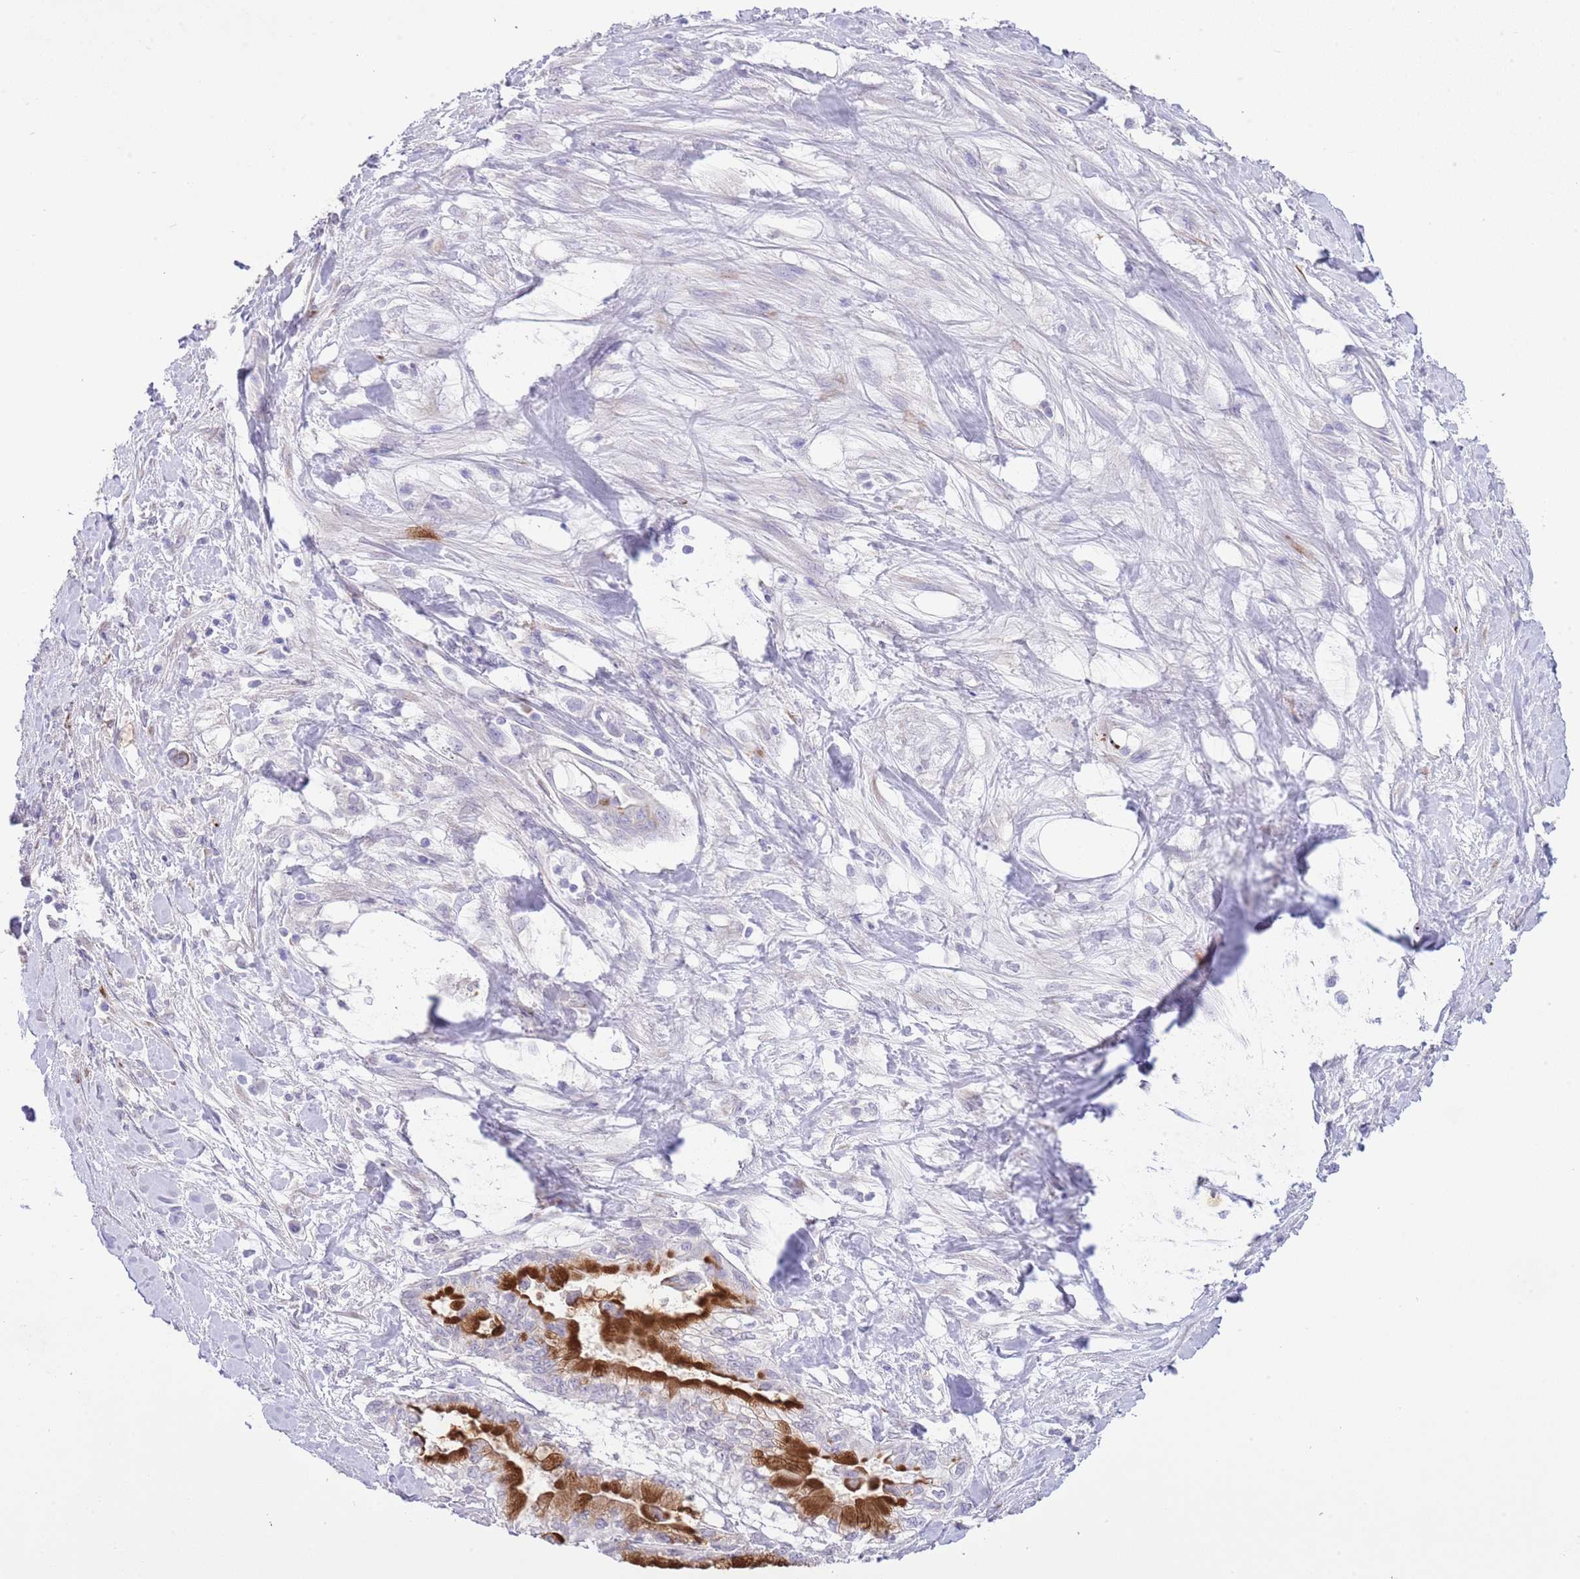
{"staining": {"intensity": "strong", "quantity": "25%-75%", "location": "cytoplasmic/membranous"}, "tissue": "pancreatic cancer", "cell_type": "Tumor cells", "image_type": "cancer", "snomed": [{"axis": "morphology", "description": "Adenocarcinoma, NOS"}, {"axis": "topography", "description": "Pancreas"}], "caption": "A micrograph of pancreatic adenocarcinoma stained for a protein shows strong cytoplasmic/membranous brown staining in tumor cells.", "gene": "OR2Z1", "patient": {"sex": "male", "age": 48}}